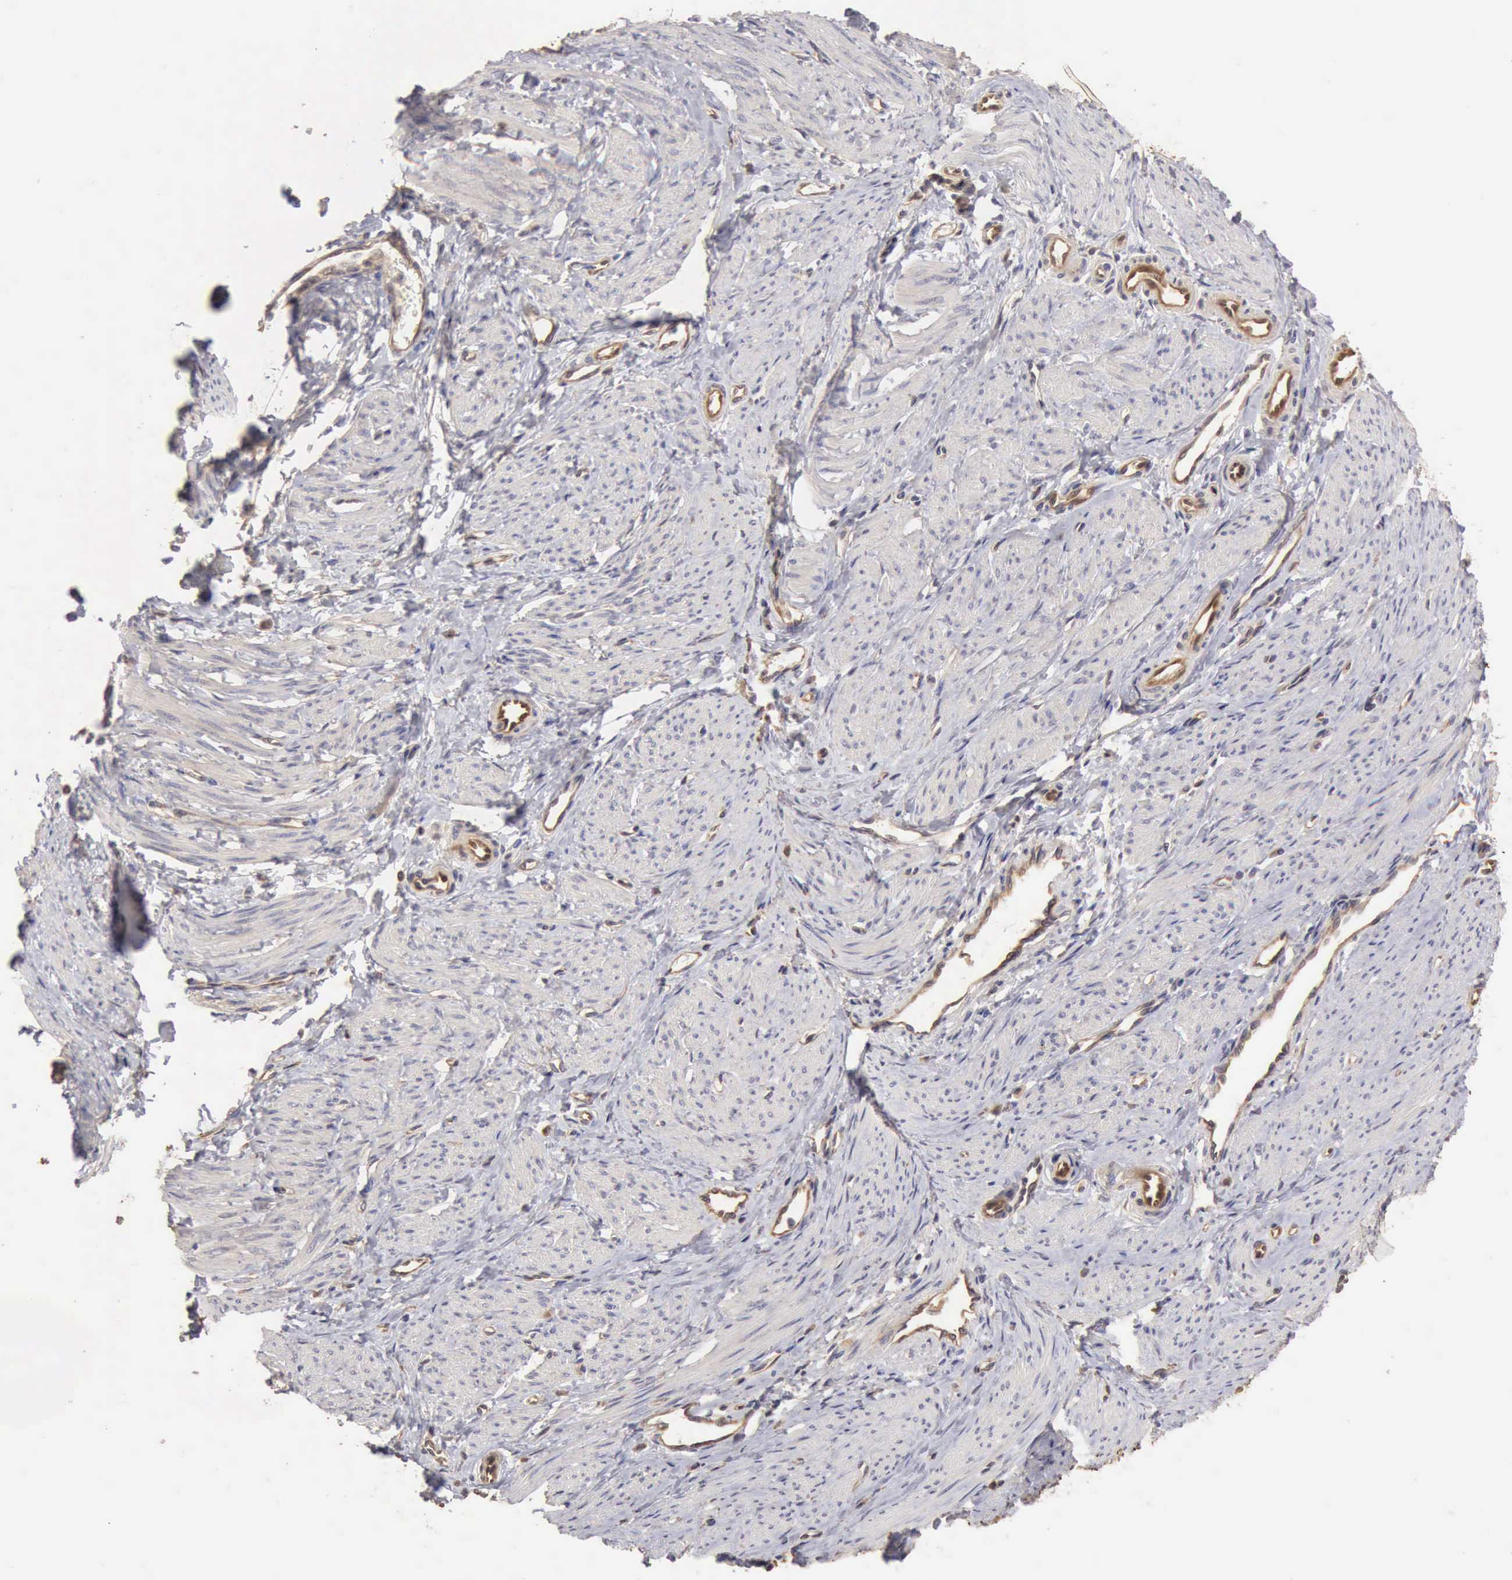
{"staining": {"intensity": "negative", "quantity": "none", "location": "none"}, "tissue": "smooth muscle", "cell_type": "Smooth muscle cells", "image_type": "normal", "snomed": [{"axis": "morphology", "description": "Normal tissue, NOS"}, {"axis": "topography", "description": "Smooth muscle"}, {"axis": "topography", "description": "Uterus"}], "caption": "This is an IHC histopathology image of normal smooth muscle. There is no positivity in smooth muscle cells.", "gene": "BMX", "patient": {"sex": "female", "age": 39}}